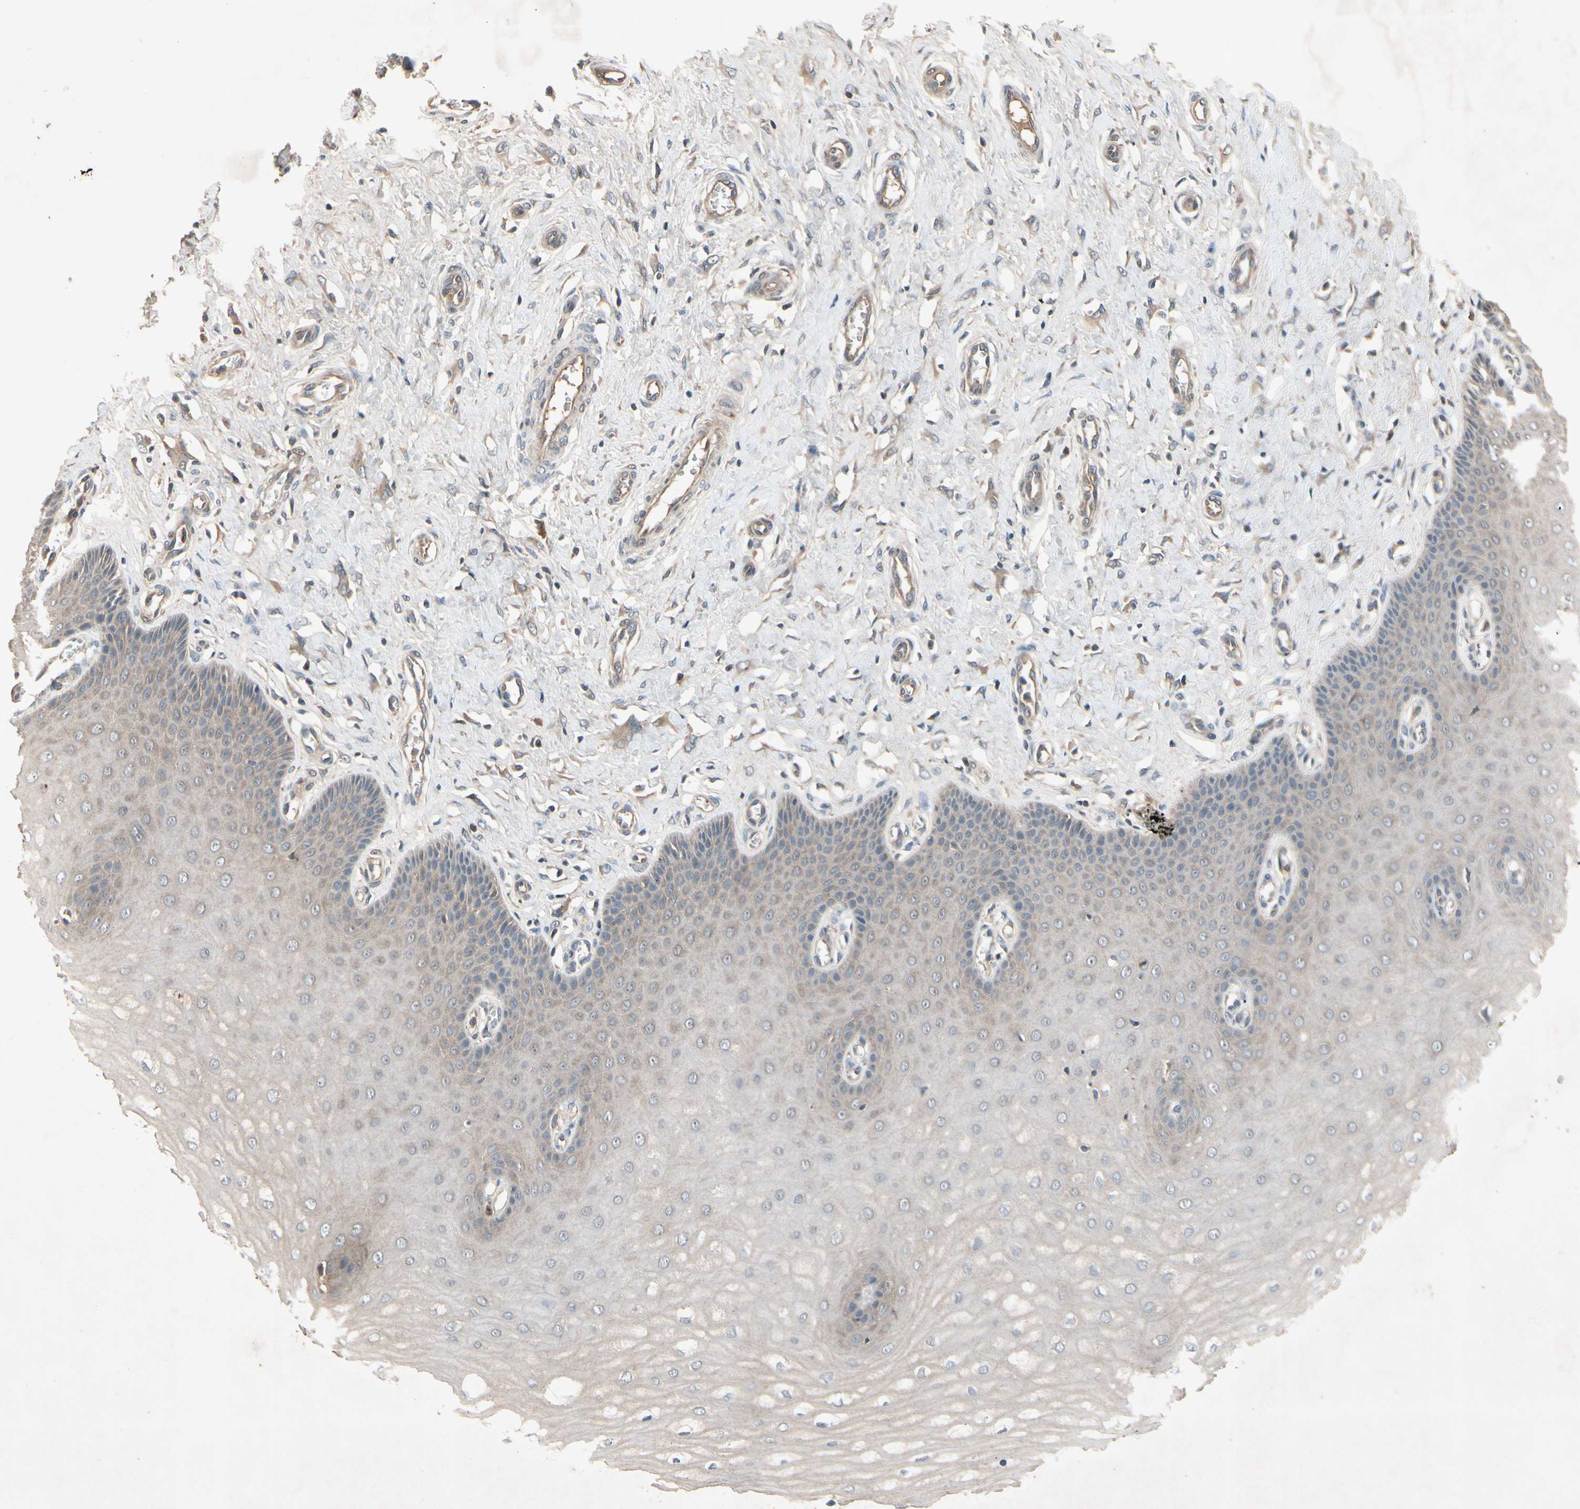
{"staining": {"intensity": "moderate", "quantity": ">75%", "location": "cytoplasmic/membranous"}, "tissue": "cervix", "cell_type": "Glandular cells", "image_type": "normal", "snomed": [{"axis": "morphology", "description": "Normal tissue, NOS"}, {"axis": "topography", "description": "Cervix"}], "caption": "DAB (3,3'-diaminobenzidine) immunohistochemical staining of benign human cervix exhibits moderate cytoplasmic/membranous protein expression in approximately >75% of glandular cells.", "gene": "NSF", "patient": {"sex": "female", "age": 55}}